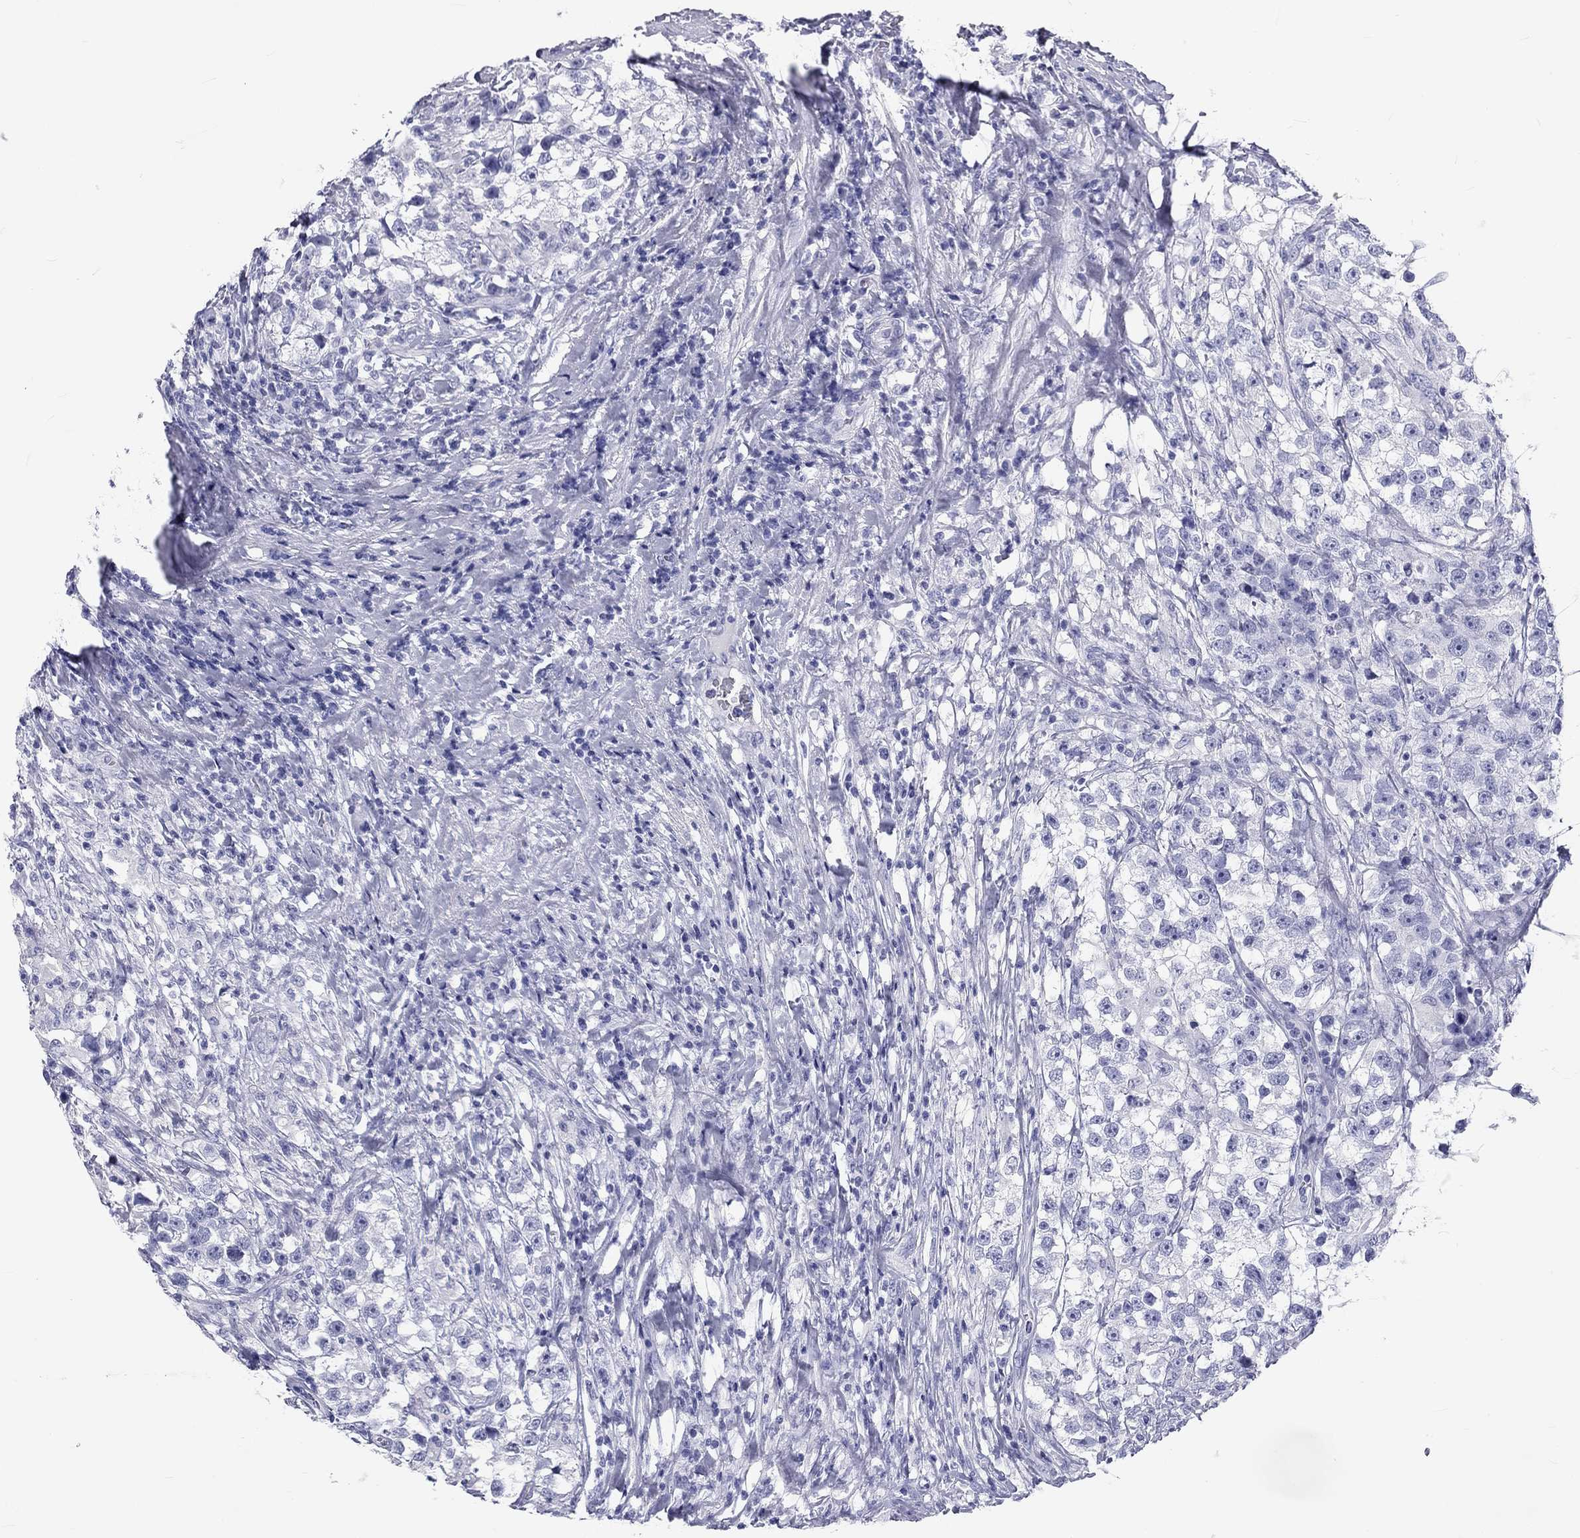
{"staining": {"intensity": "negative", "quantity": "none", "location": "none"}, "tissue": "testis cancer", "cell_type": "Tumor cells", "image_type": "cancer", "snomed": [{"axis": "morphology", "description": "Seminoma, NOS"}, {"axis": "topography", "description": "Testis"}], "caption": "IHC histopathology image of human testis cancer stained for a protein (brown), which reveals no expression in tumor cells.", "gene": "DNALI1", "patient": {"sex": "male", "age": 46}}